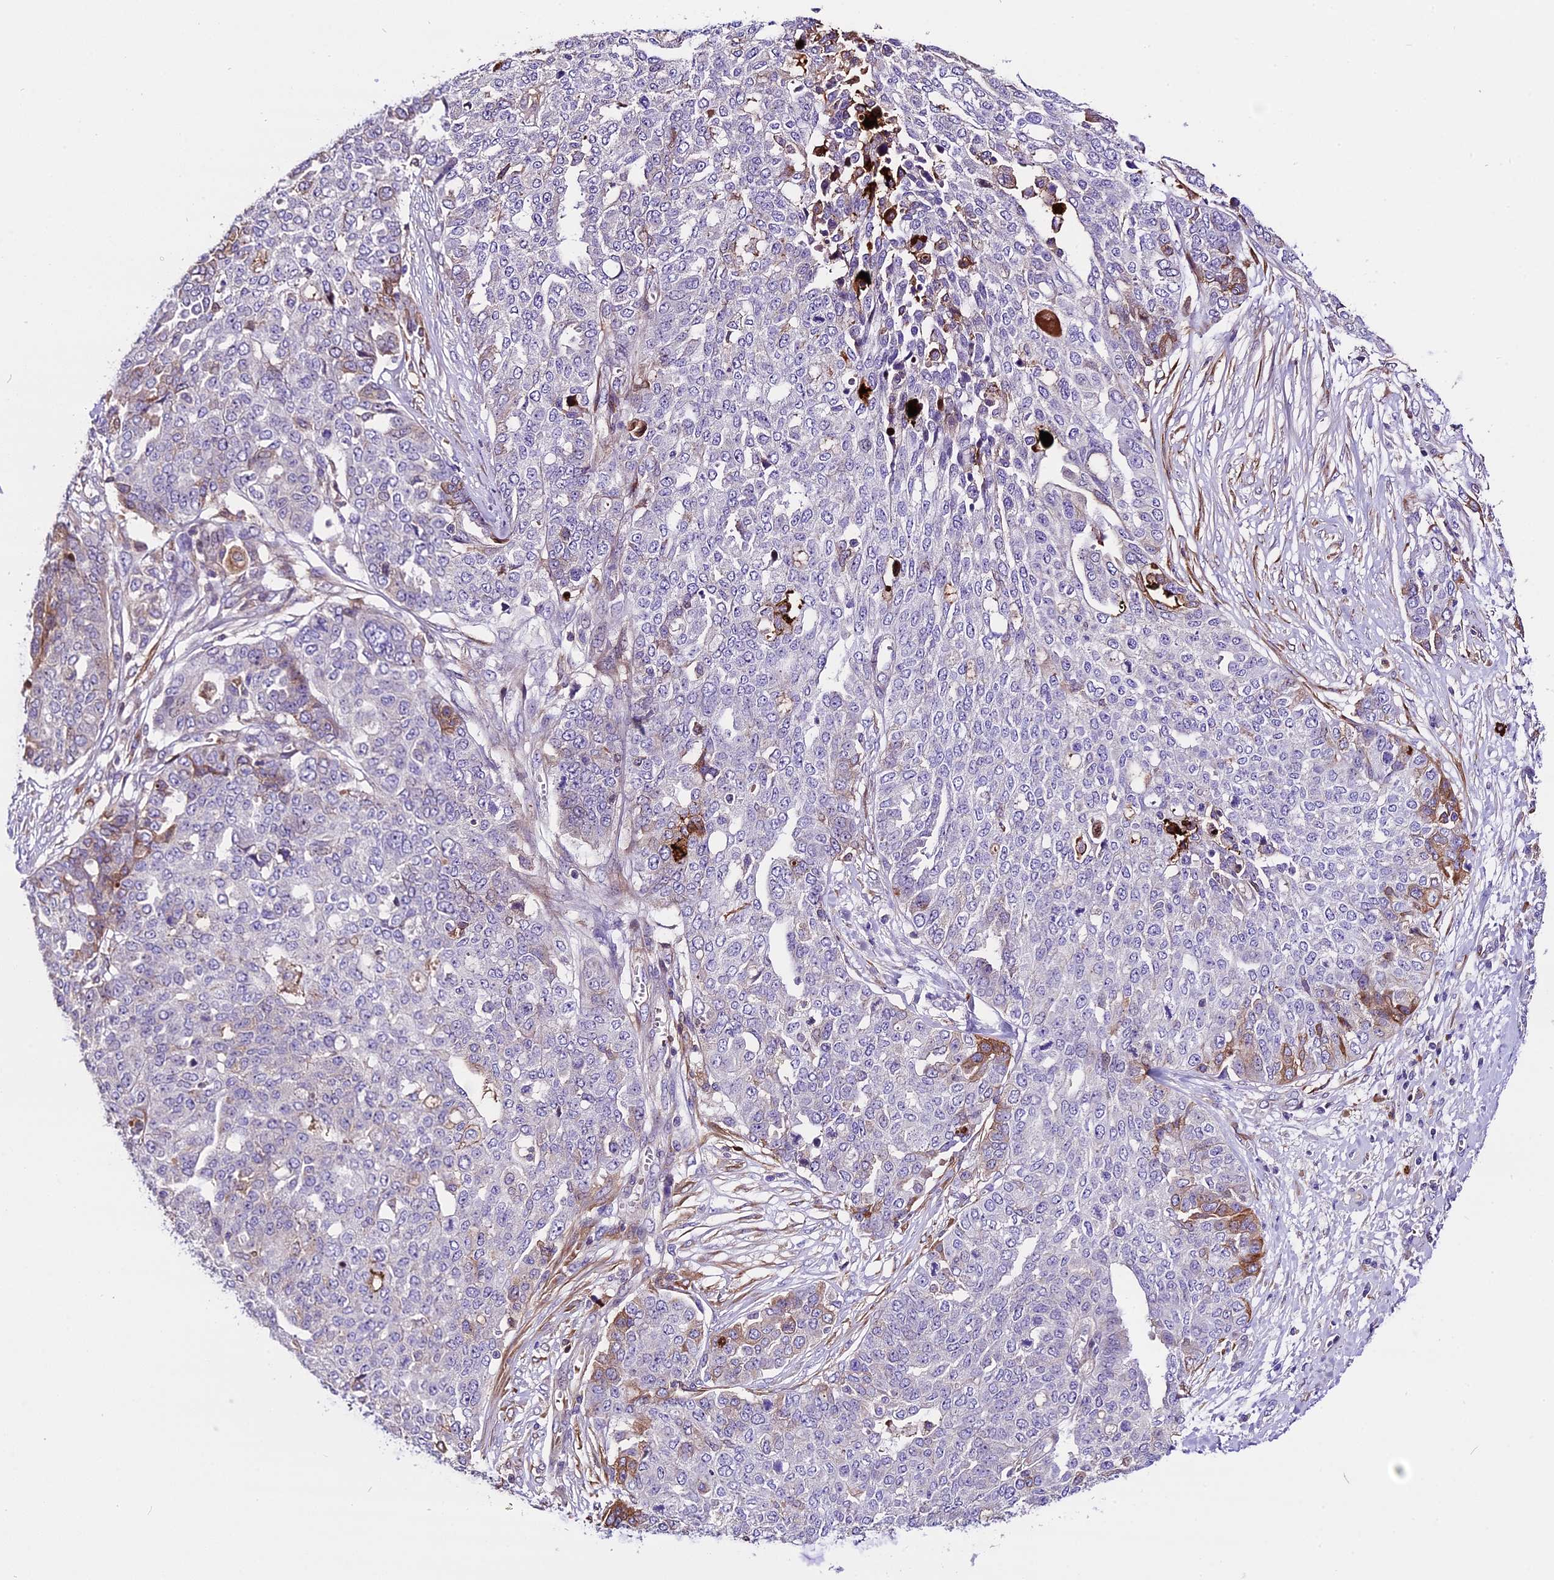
{"staining": {"intensity": "moderate", "quantity": "<25%", "location": "cytoplasmic/membranous"}, "tissue": "ovarian cancer", "cell_type": "Tumor cells", "image_type": "cancer", "snomed": [{"axis": "morphology", "description": "Cystadenocarcinoma, serous, NOS"}, {"axis": "topography", "description": "Soft tissue"}, {"axis": "topography", "description": "Ovary"}], "caption": "This is an image of immunohistochemistry staining of ovarian serous cystadenocarcinoma, which shows moderate positivity in the cytoplasmic/membranous of tumor cells.", "gene": "MAP3K7CL", "patient": {"sex": "female", "age": 57}}